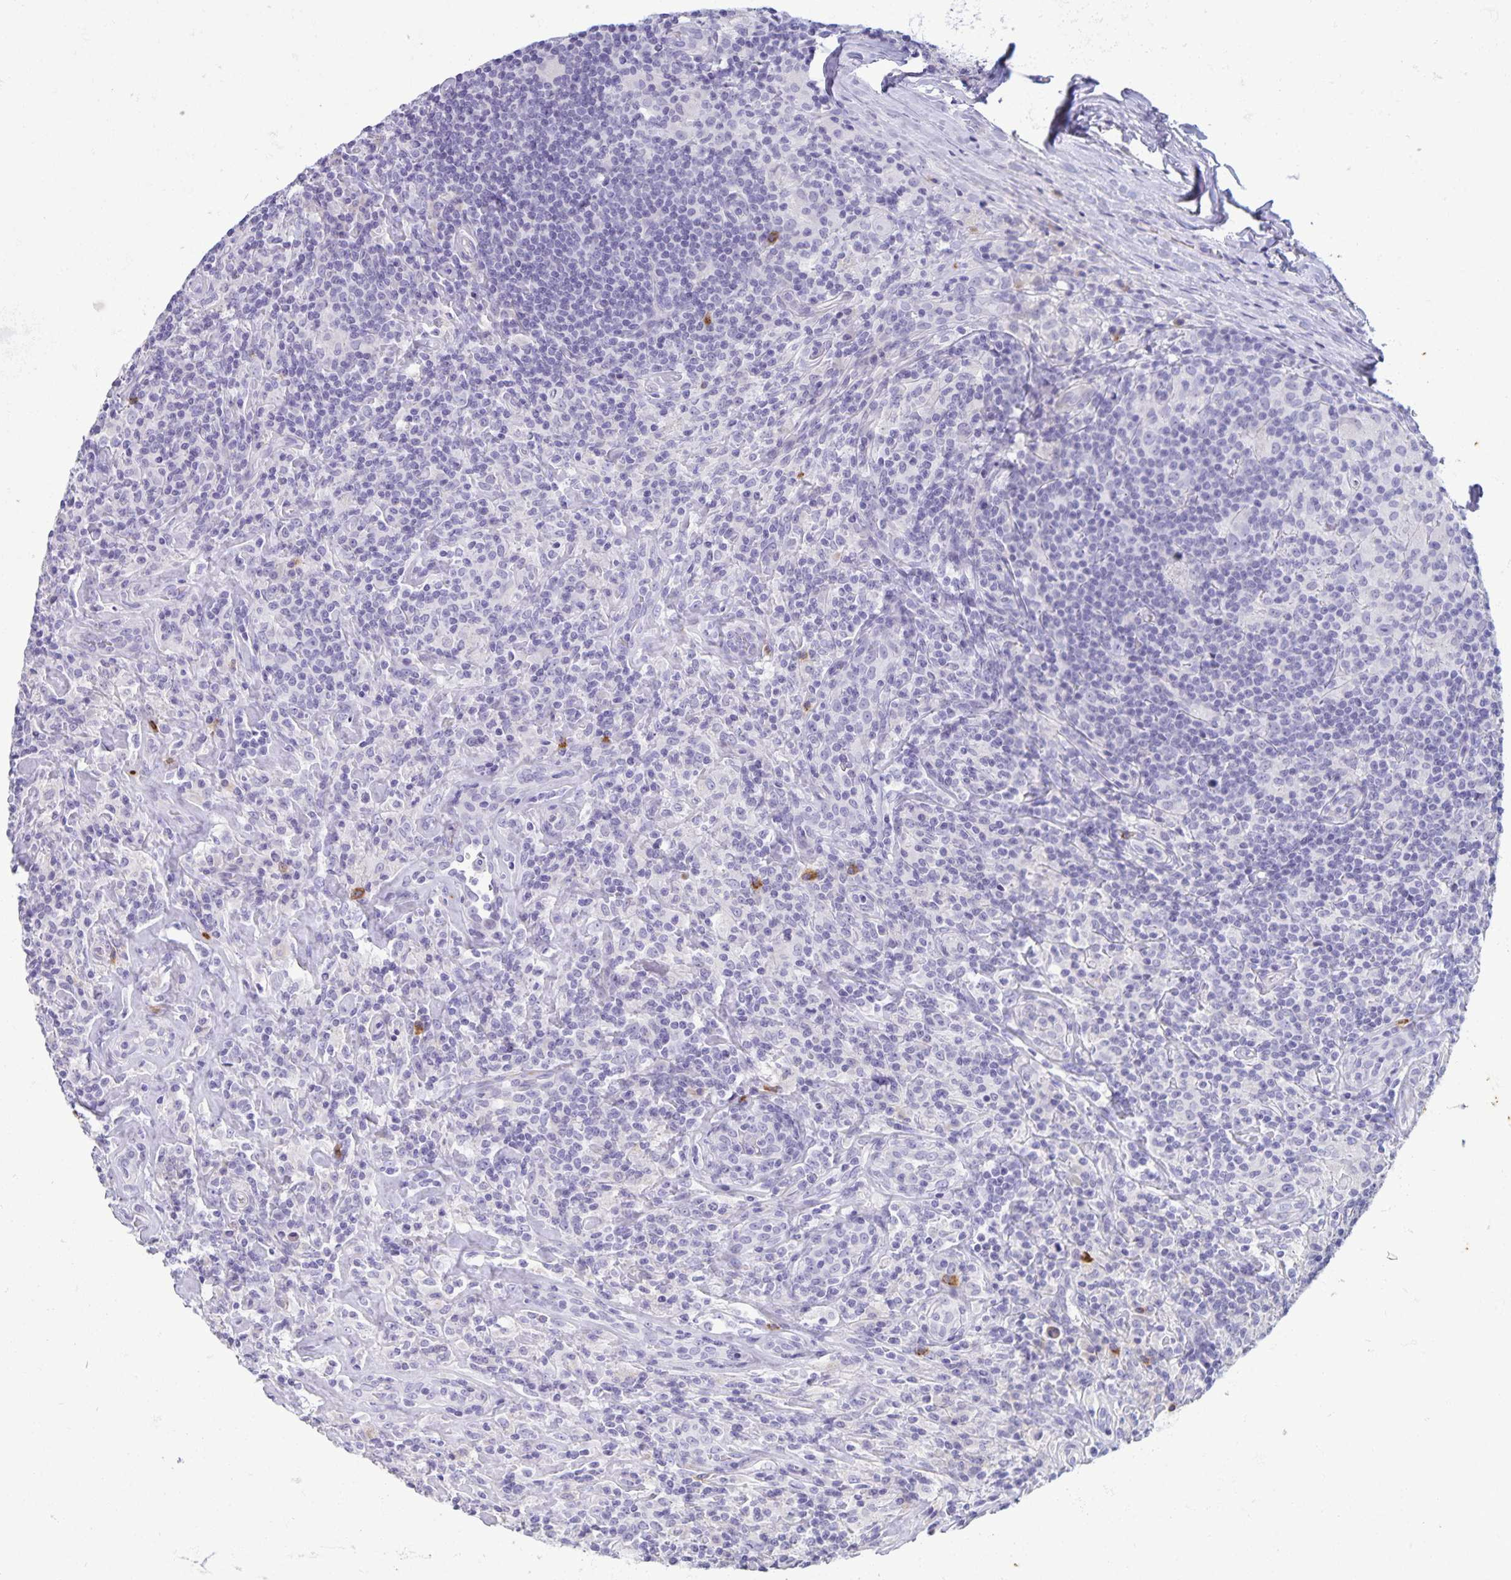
{"staining": {"intensity": "negative", "quantity": "none", "location": "none"}, "tissue": "lymphoma", "cell_type": "Tumor cells", "image_type": "cancer", "snomed": [{"axis": "morphology", "description": "Hodgkin's disease, NOS"}, {"axis": "morphology", "description": "Hodgkin's lymphoma, nodular sclerosis"}, {"axis": "topography", "description": "Lymph node"}], "caption": "This is a micrograph of immunohistochemistry (IHC) staining of lymphoma, which shows no expression in tumor cells.", "gene": "IBTK", "patient": {"sex": "female", "age": 10}}